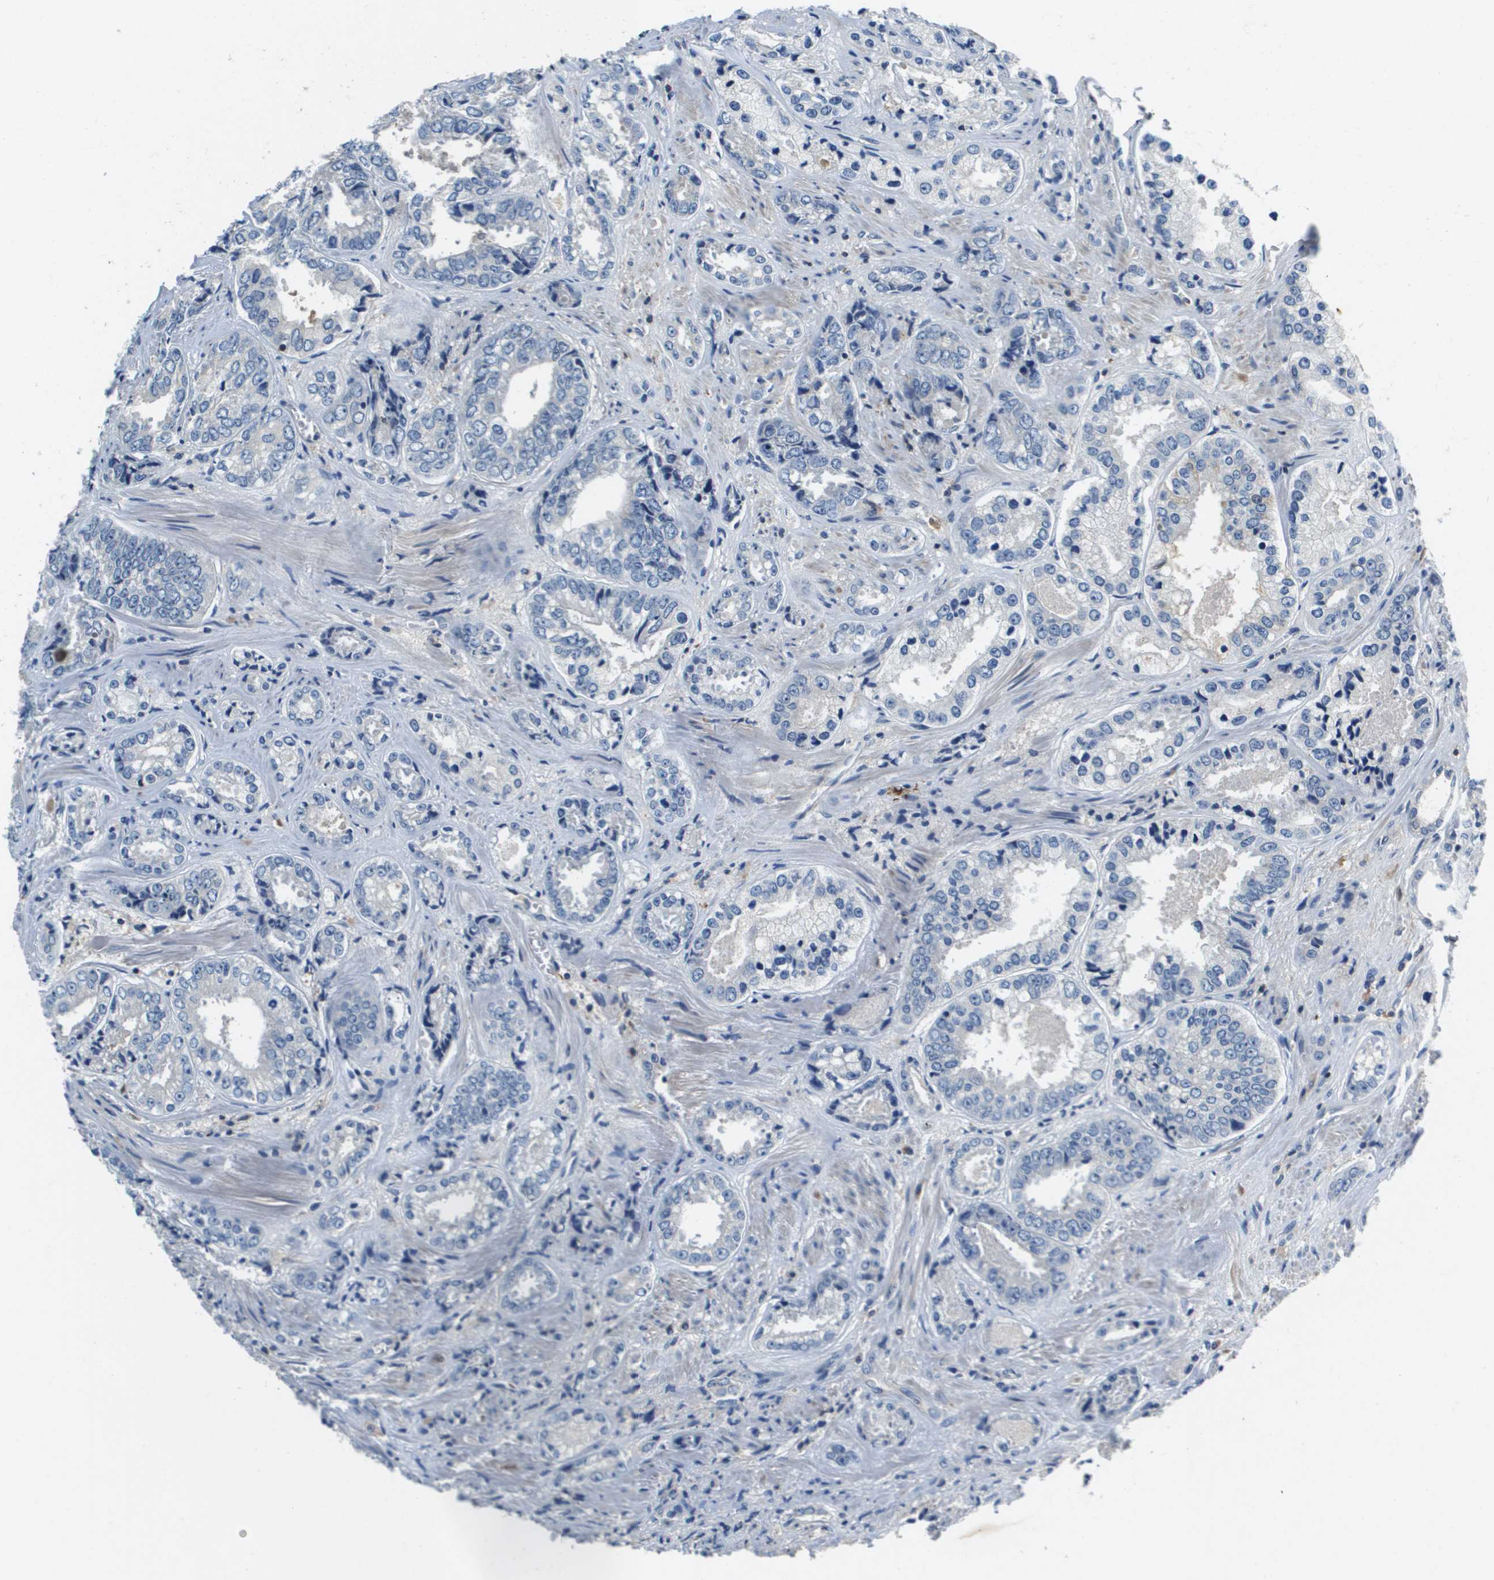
{"staining": {"intensity": "negative", "quantity": "none", "location": "none"}, "tissue": "prostate cancer", "cell_type": "Tumor cells", "image_type": "cancer", "snomed": [{"axis": "morphology", "description": "Adenocarcinoma, High grade"}, {"axis": "topography", "description": "Prostate"}], "caption": "DAB immunohistochemical staining of human prostate cancer displays no significant positivity in tumor cells.", "gene": "KCNQ5", "patient": {"sex": "male", "age": 61}}